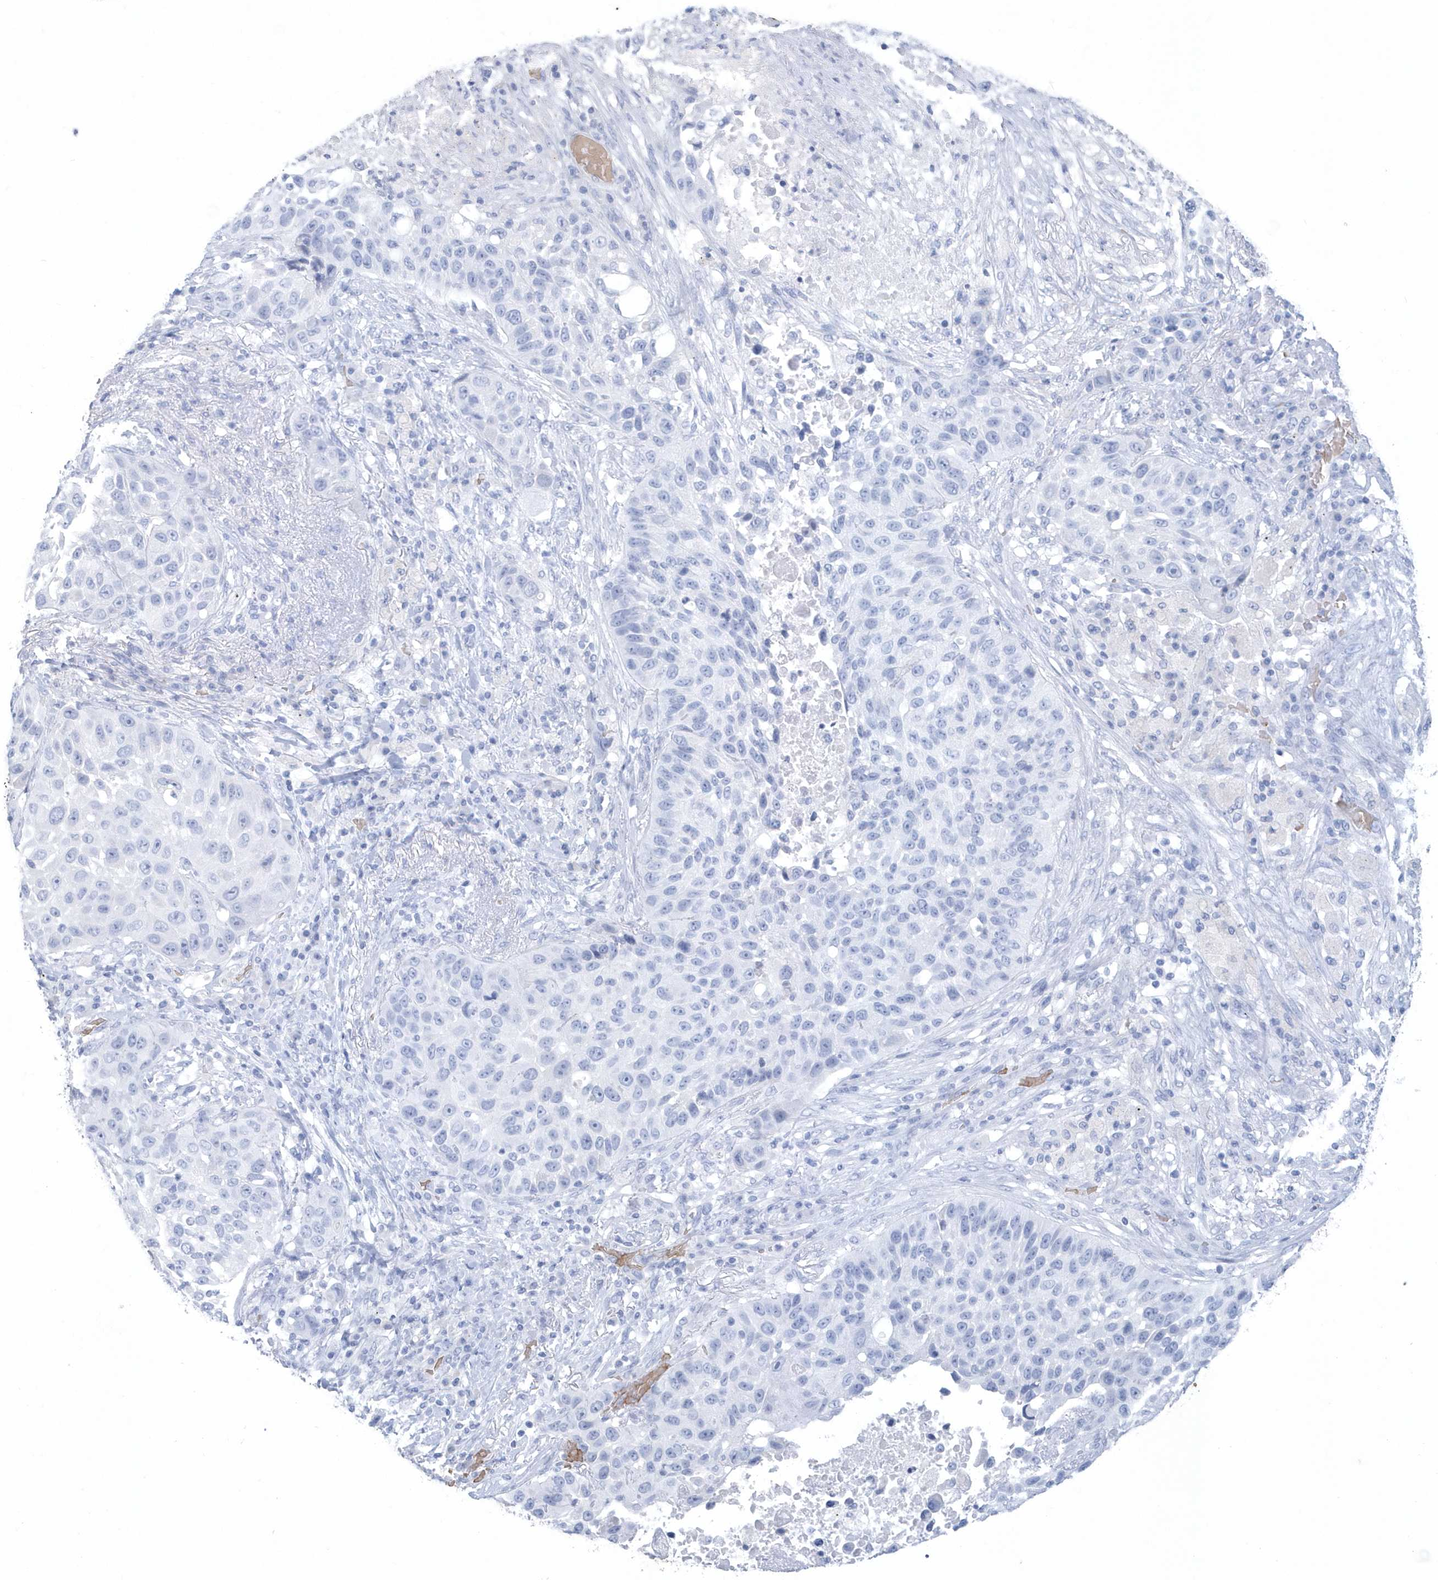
{"staining": {"intensity": "negative", "quantity": "none", "location": "none"}, "tissue": "lung cancer", "cell_type": "Tumor cells", "image_type": "cancer", "snomed": [{"axis": "morphology", "description": "Squamous cell carcinoma, NOS"}, {"axis": "topography", "description": "Lung"}], "caption": "An image of human lung squamous cell carcinoma is negative for staining in tumor cells.", "gene": "HBA2", "patient": {"sex": "male", "age": 57}}